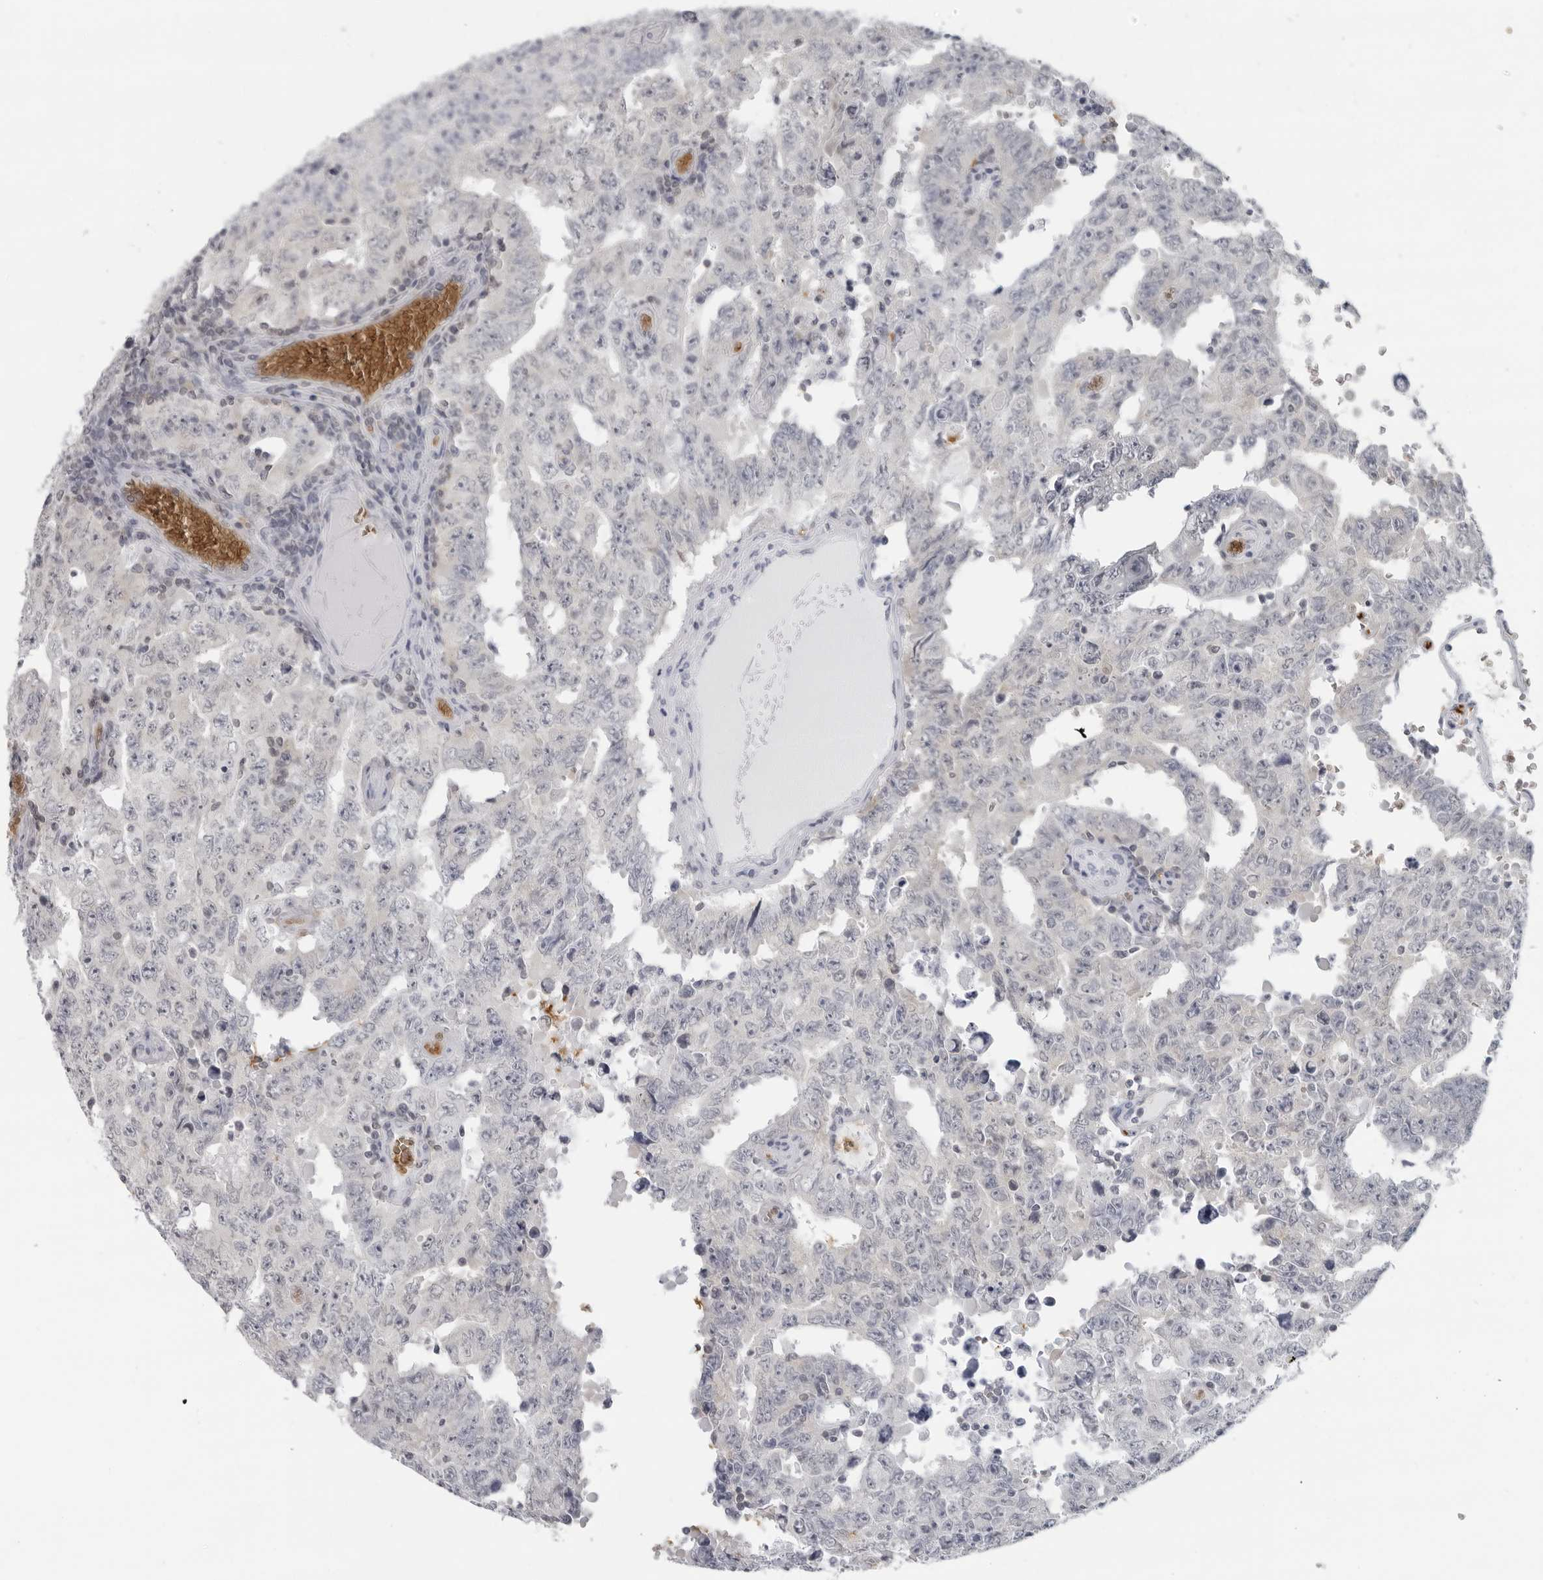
{"staining": {"intensity": "negative", "quantity": "none", "location": "none"}, "tissue": "testis cancer", "cell_type": "Tumor cells", "image_type": "cancer", "snomed": [{"axis": "morphology", "description": "Carcinoma, Embryonal, NOS"}, {"axis": "topography", "description": "Testis"}], "caption": "High magnification brightfield microscopy of testis cancer (embryonal carcinoma) stained with DAB (3,3'-diaminobenzidine) (brown) and counterstained with hematoxylin (blue): tumor cells show no significant positivity.", "gene": "EPB41", "patient": {"sex": "male", "age": 26}}